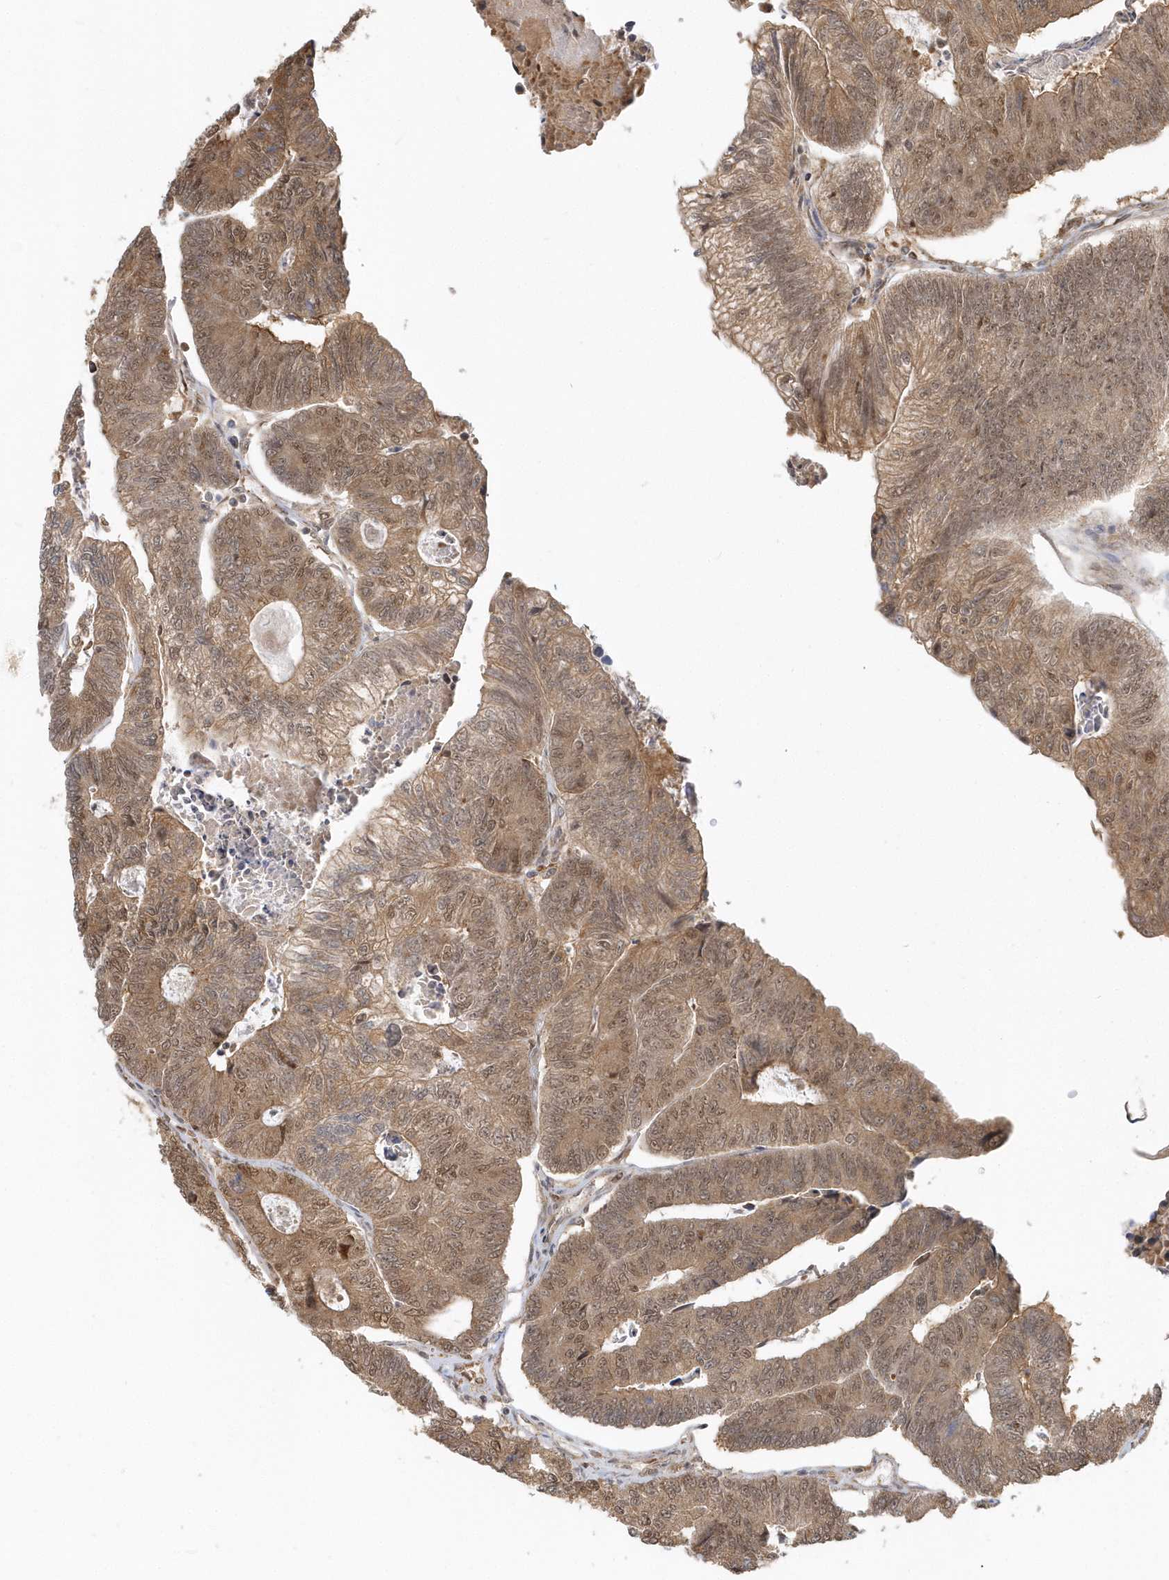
{"staining": {"intensity": "moderate", "quantity": ">75%", "location": "cytoplasmic/membranous,nuclear"}, "tissue": "colorectal cancer", "cell_type": "Tumor cells", "image_type": "cancer", "snomed": [{"axis": "morphology", "description": "Adenocarcinoma, NOS"}, {"axis": "topography", "description": "Colon"}], "caption": "DAB immunohistochemical staining of human colorectal cancer (adenocarcinoma) demonstrates moderate cytoplasmic/membranous and nuclear protein positivity in approximately >75% of tumor cells. (Brightfield microscopy of DAB IHC at high magnification).", "gene": "PSMD6", "patient": {"sex": "female", "age": 67}}